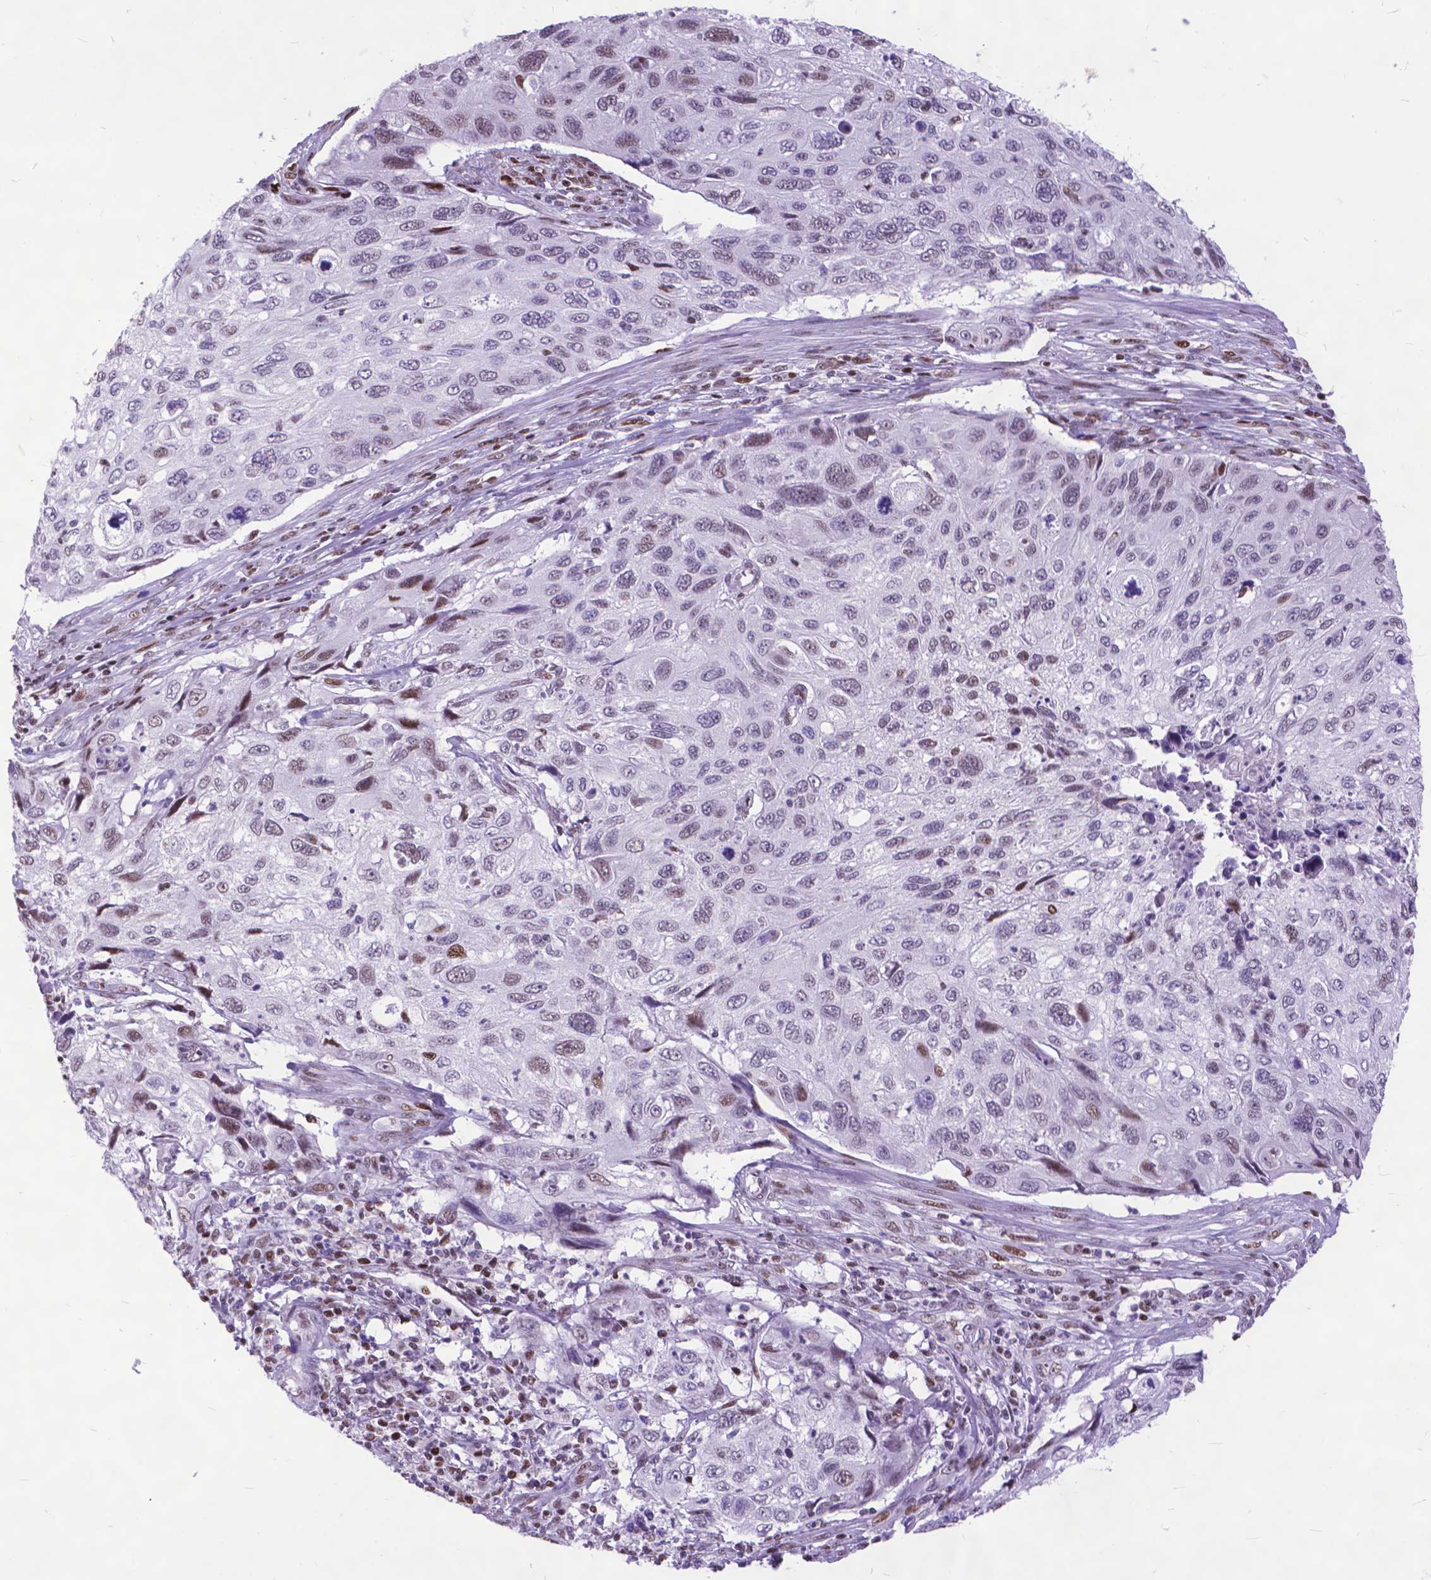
{"staining": {"intensity": "weak", "quantity": "<25%", "location": "nuclear"}, "tissue": "cervical cancer", "cell_type": "Tumor cells", "image_type": "cancer", "snomed": [{"axis": "morphology", "description": "Squamous cell carcinoma, NOS"}, {"axis": "topography", "description": "Cervix"}], "caption": "This is an IHC micrograph of cervical cancer (squamous cell carcinoma). There is no expression in tumor cells.", "gene": "POLE4", "patient": {"sex": "female", "age": 70}}